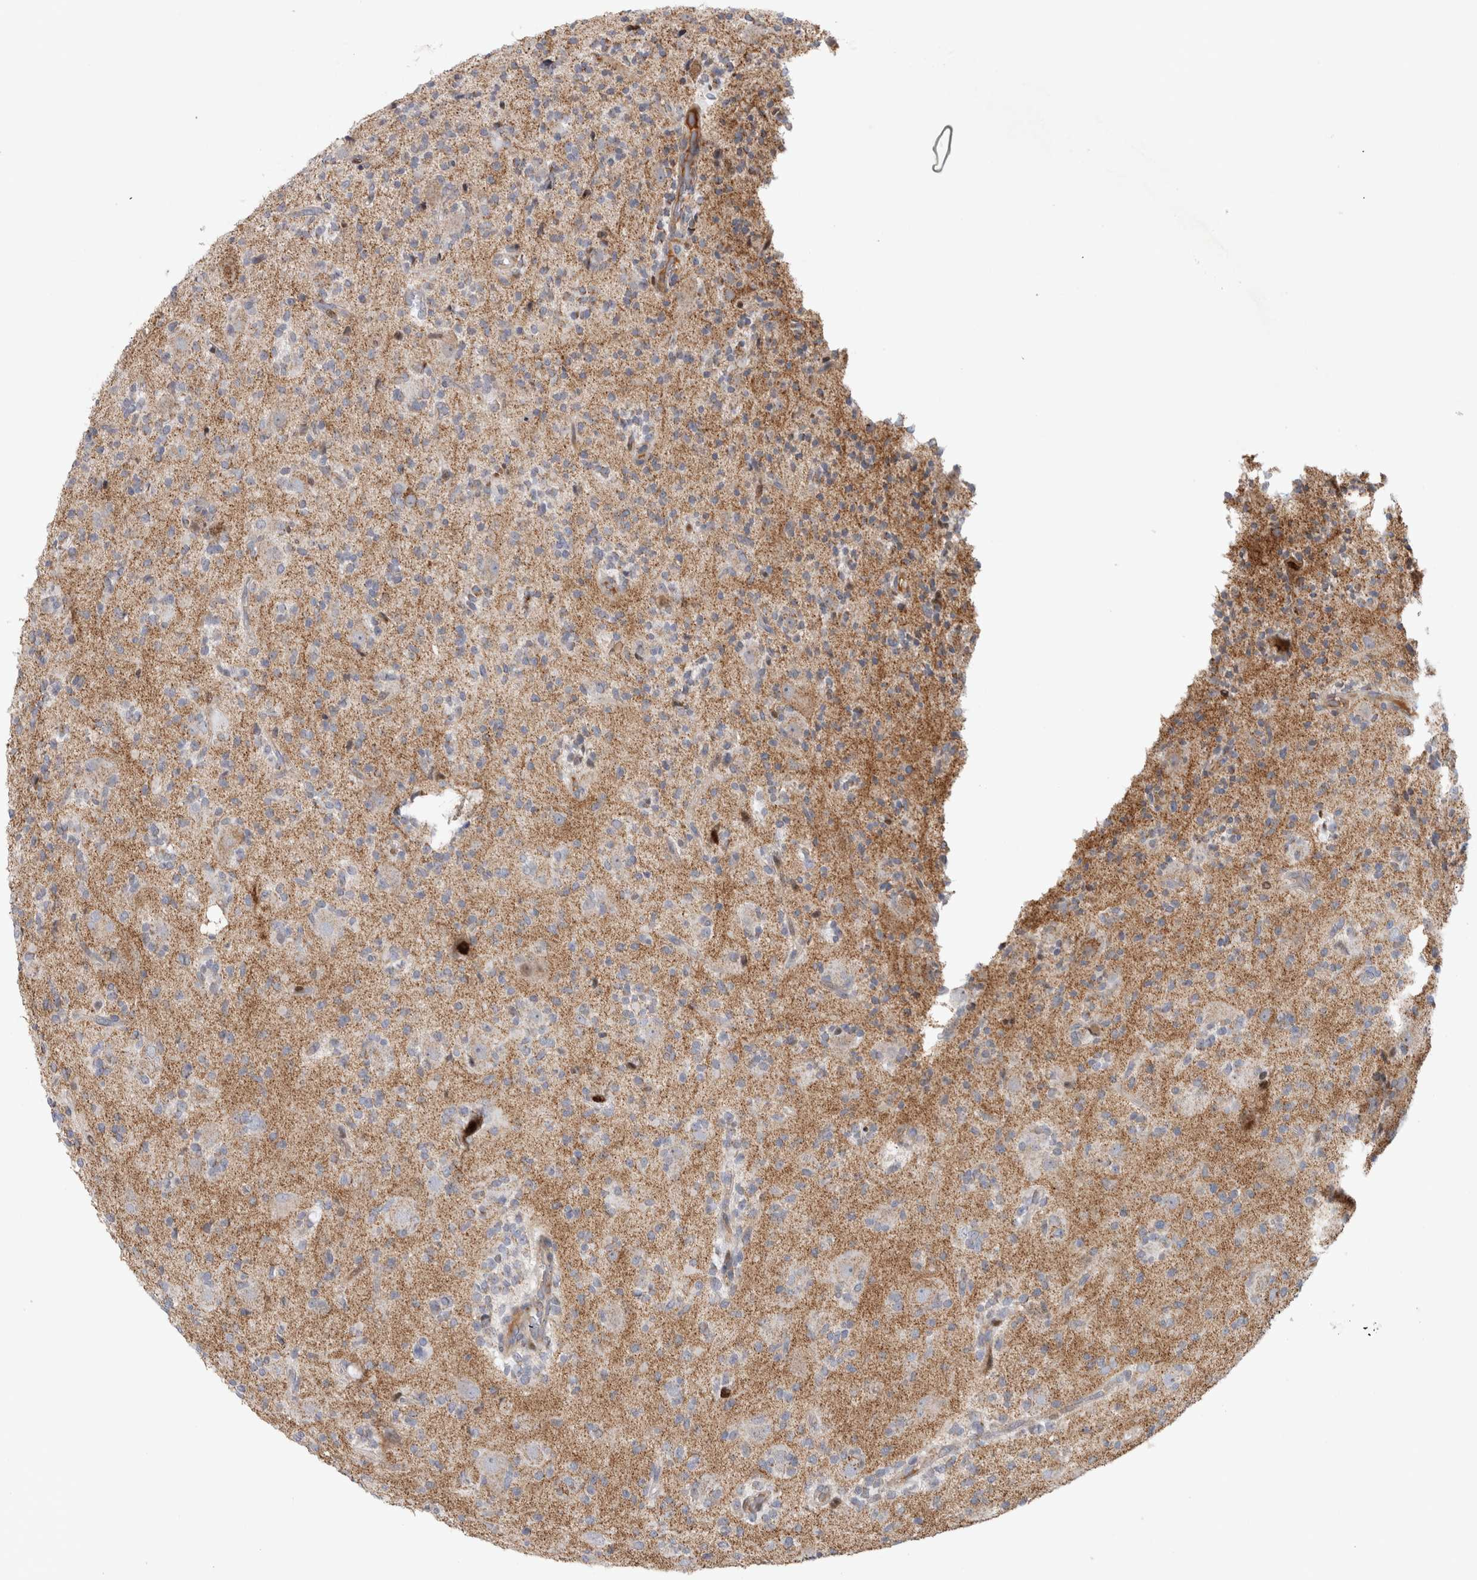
{"staining": {"intensity": "negative", "quantity": "none", "location": "none"}, "tissue": "glioma", "cell_type": "Tumor cells", "image_type": "cancer", "snomed": [{"axis": "morphology", "description": "Glioma, malignant, High grade"}, {"axis": "topography", "description": "Brain"}], "caption": "Protein analysis of glioma exhibits no significant positivity in tumor cells.", "gene": "RBM48", "patient": {"sex": "male", "age": 34}}